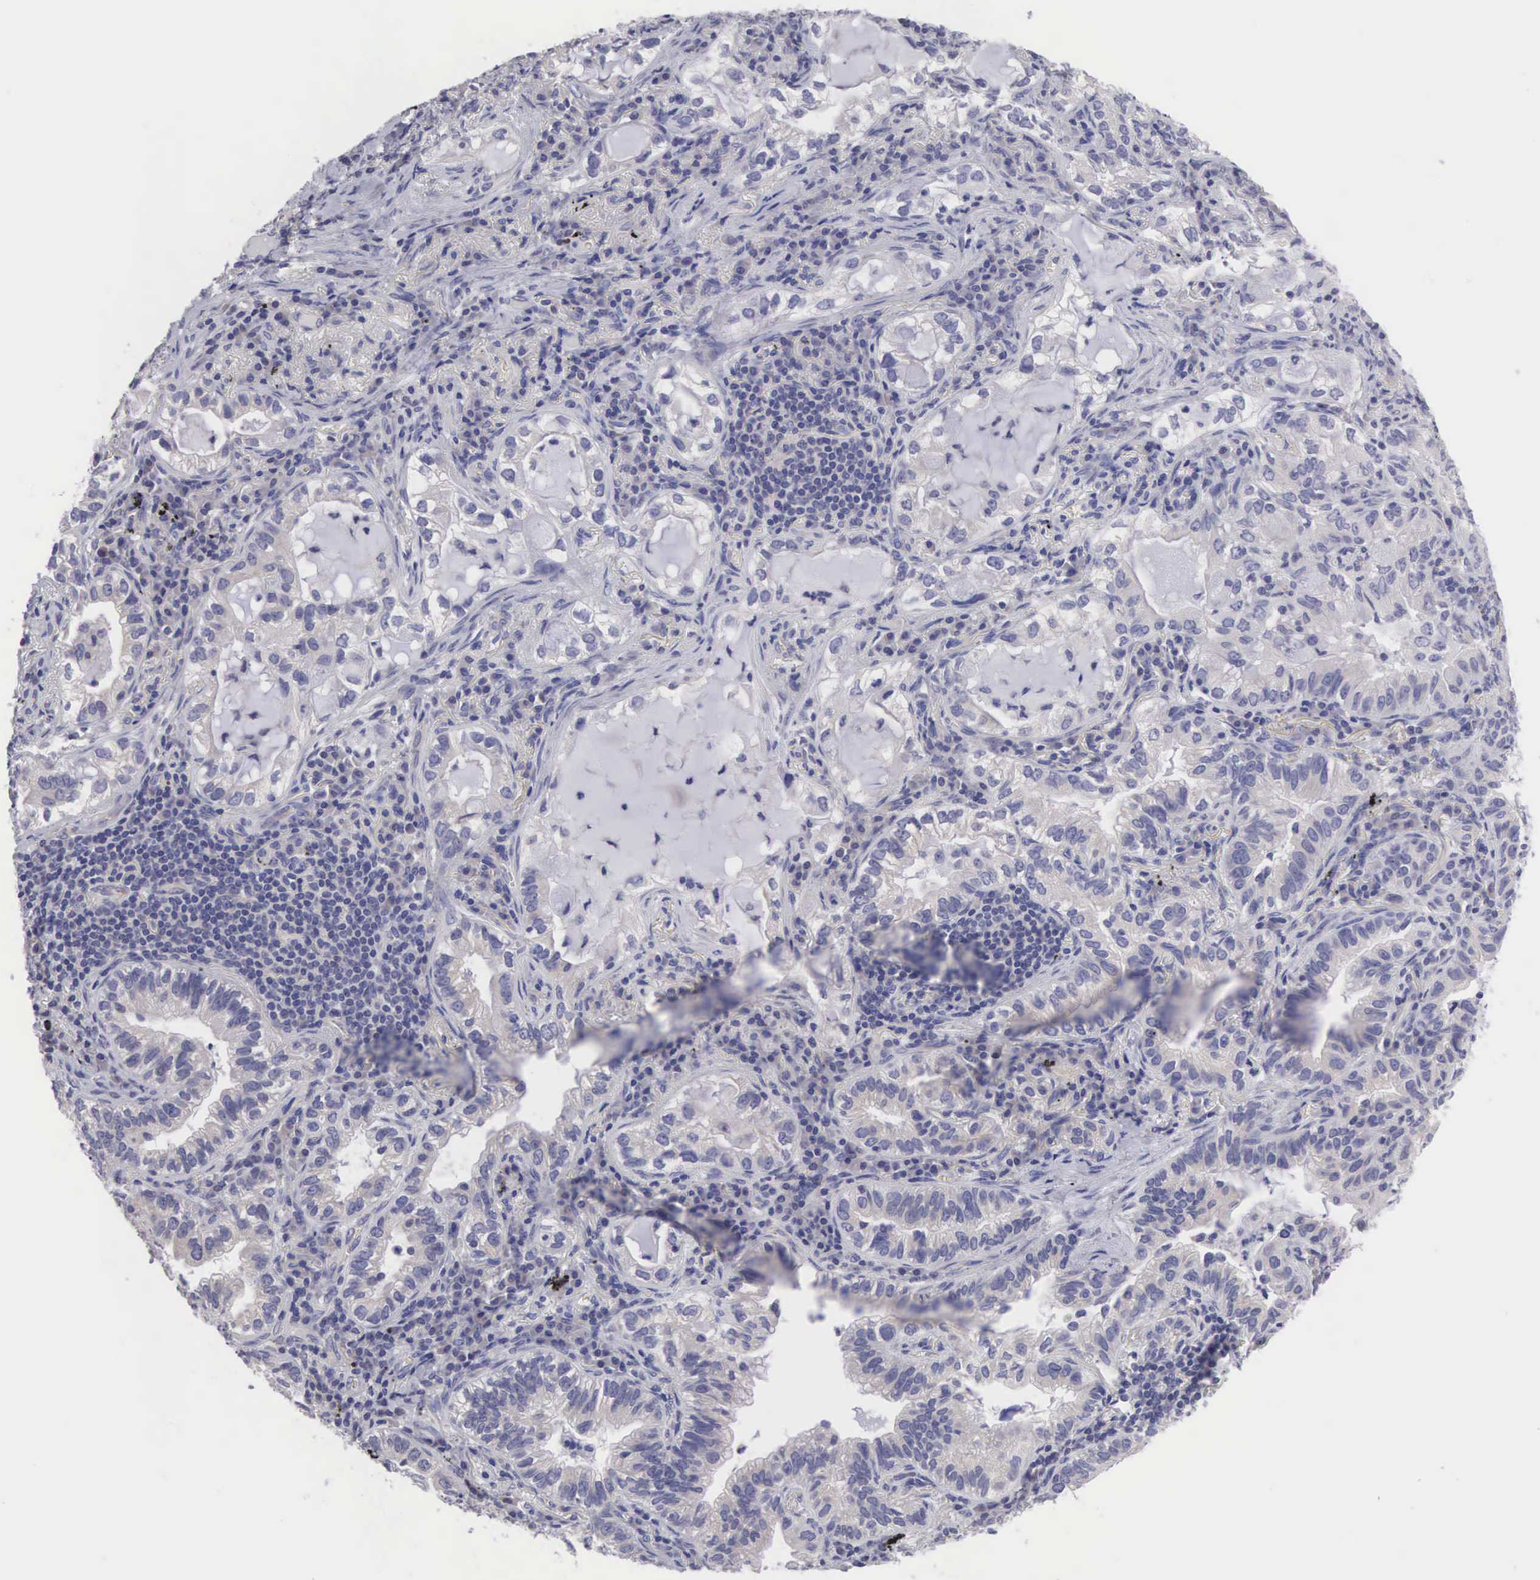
{"staining": {"intensity": "weak", "quantity": "<25%", "location": "cytoplasmic/membranous"}, "tissue": "lung cancer", "cell_type": "Tumor cells", "image_type": "cancer", "snomed": [{"axis": "morphology", "description": "Adenocarcinoma, NOS"}, {"axis": "topography", "description": "Lung"}], "caption": "An image of human lung adenocarcinoma is negative for staining in tumor cells.", "gene": "SLITRK4", "patient": {"sex": "female", "age": 50}}